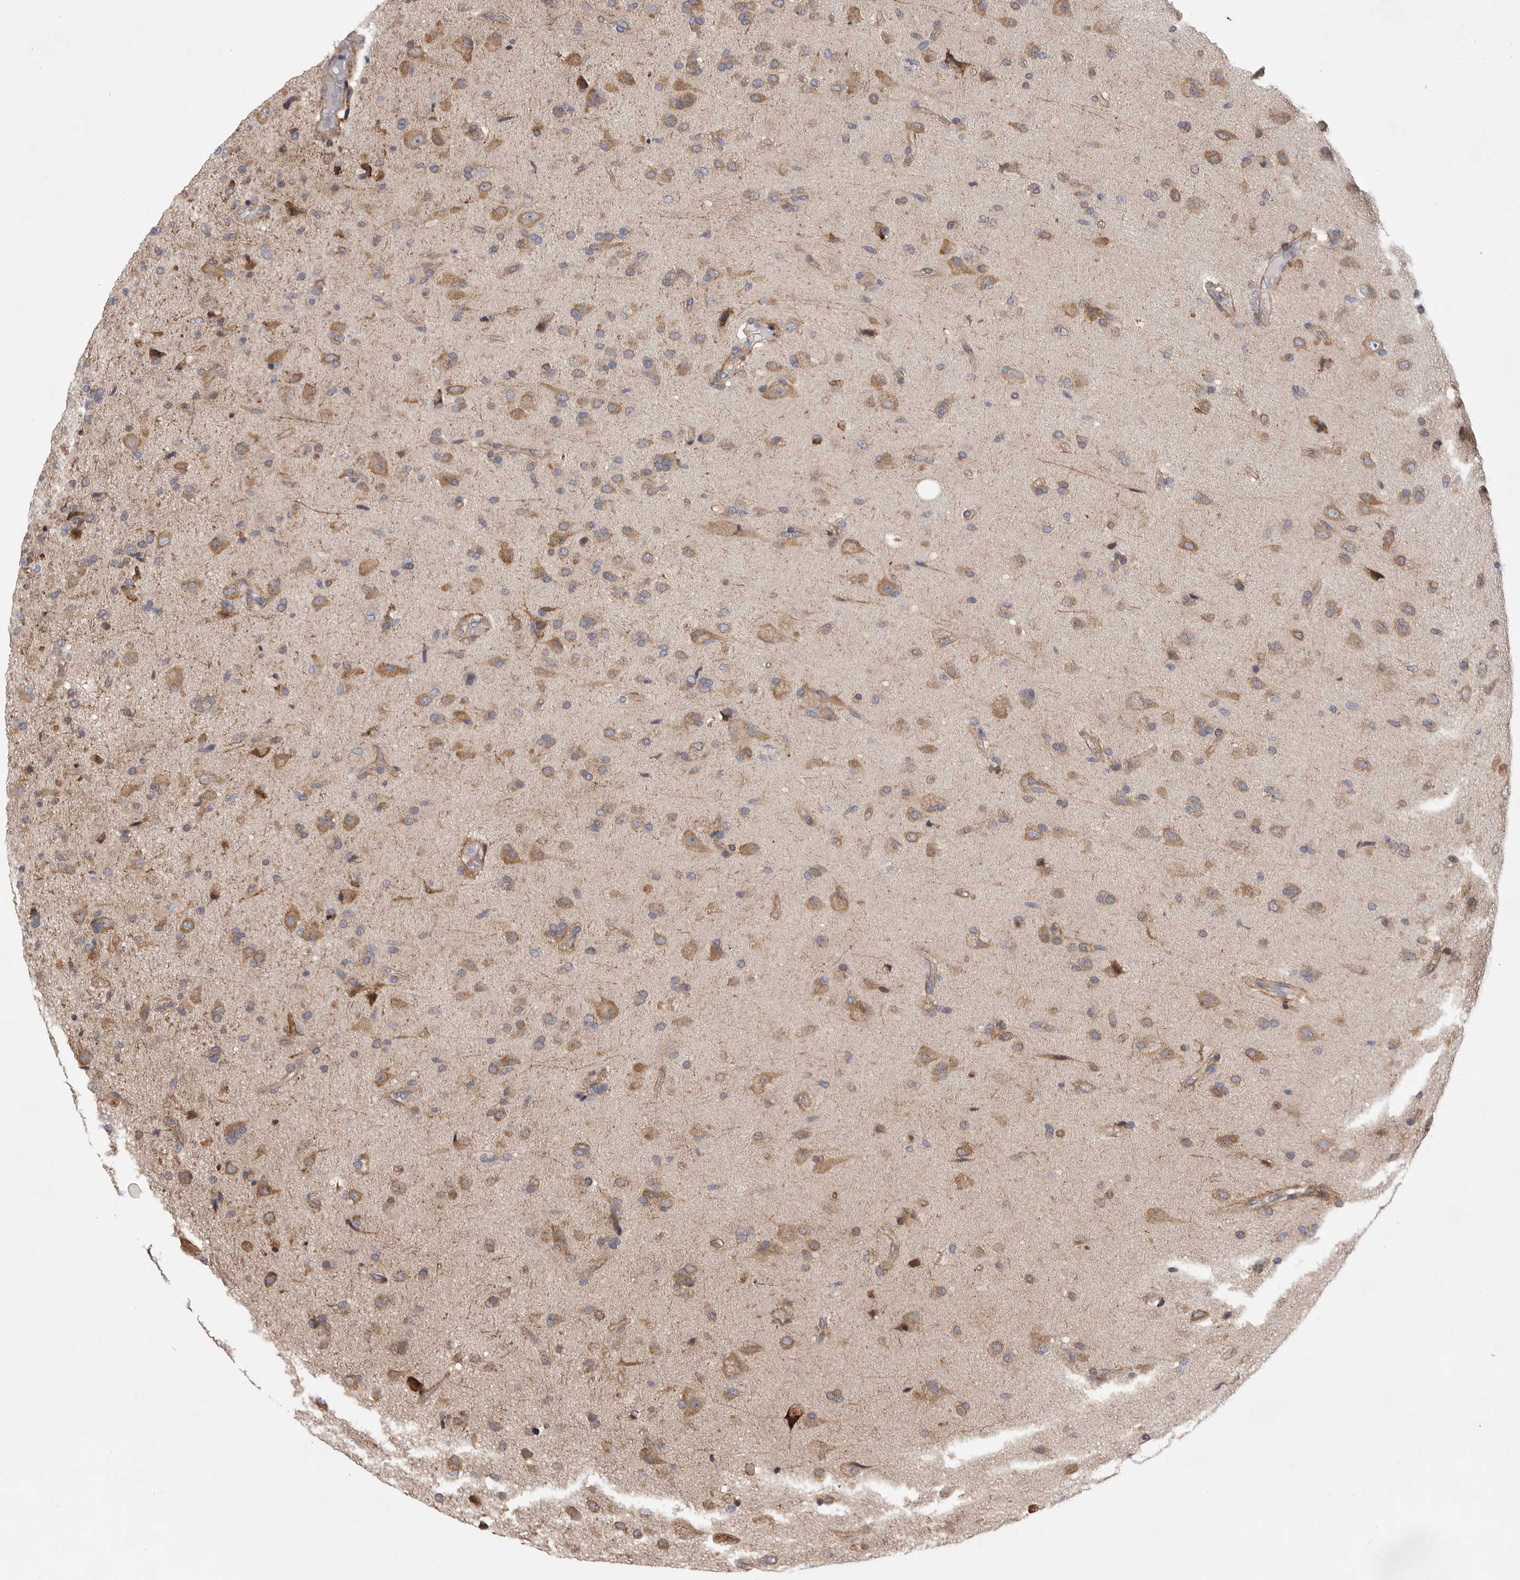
{"staining": {"intensity": "moderate", "quantity": ">75%", "location": "cytoplasmic/membranous"}, "tissue": "glioma", "cell_type": "Tumor cells", "image_type": "cancer", "snomed": [{"axis": "morphology", "description": "Glioma, malignant, High grade"}, {"axis": "topography", "description": "Brain"}], "caption": "Protein expression analysis of glioma reveals moderate cytoplasmic/membranous positivity in approximately >75% of tumor cells.", "gene": "FBXO43", "patient": {"sex": "male", "age": 72}}